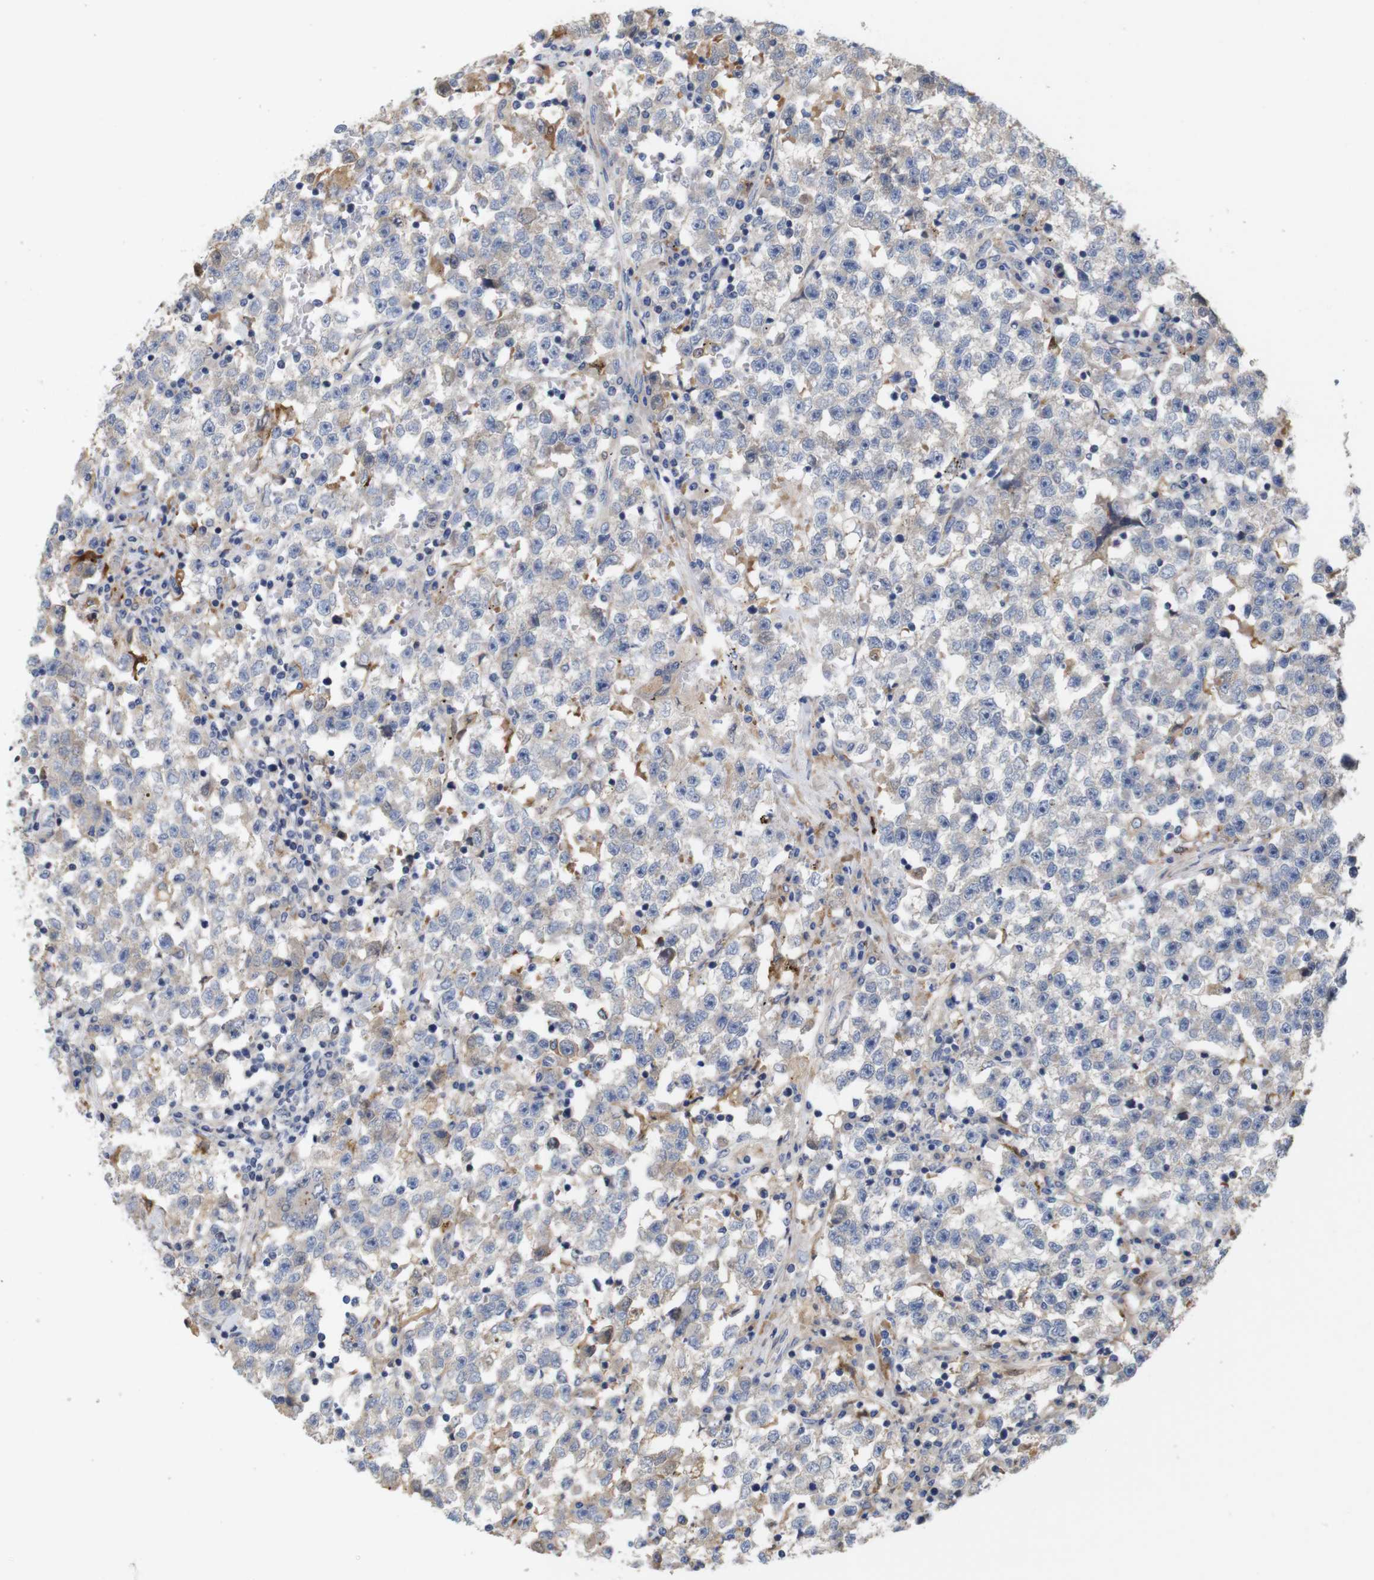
{"staining": {"intensity": "negative", "quantity": "none", "location": "none"}, "tissue": "testis cancer", "cell_type": "Tumor cells", "image_type": "cancer", "snomed": [{"axis": "morphology", "description": "Seminoma, NOS"}, {"axis": "topography", "description": "Testis"}], "caption": "Tumor cells show no significant expression in testis cancer (seminoma).", "gene": "SPRY3", "patient": {"sex": "male", "age": 22}}